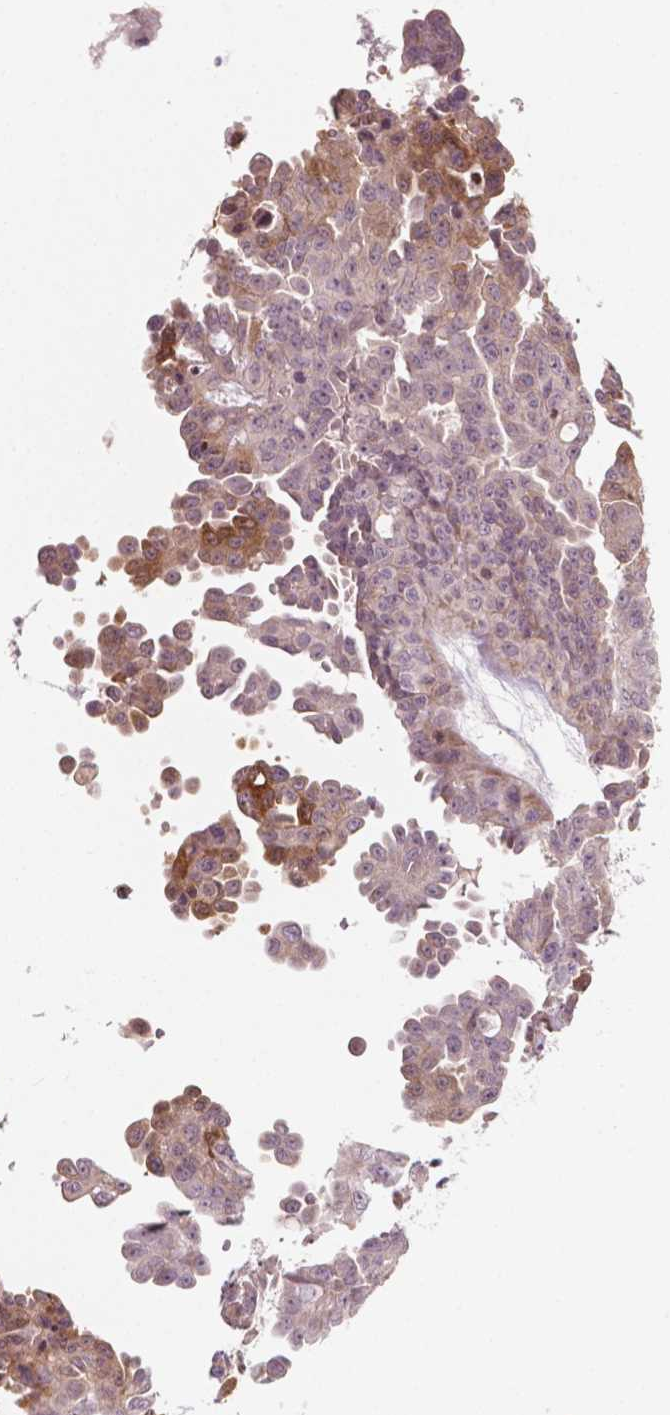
{"staining": {"intensity": "negative", "quantity": "none", "location": "none"}, "tissue": "ovarian cancer", "cell_type": "Tumor cells", "image_type": "cancer", "snomed": [{"axis": "morphology", "description": "Cystadenocarcinoma, serous, NOS"}, {"axis": "topography", "description": "Ovary"}], "caption": "High power microscopy image of an IHC photomicrograph of ovarian cancer, revealing no significant expression in tumor cells.", "gene": "NFAT5", "patient": {"sex": "female", "age": 71}}